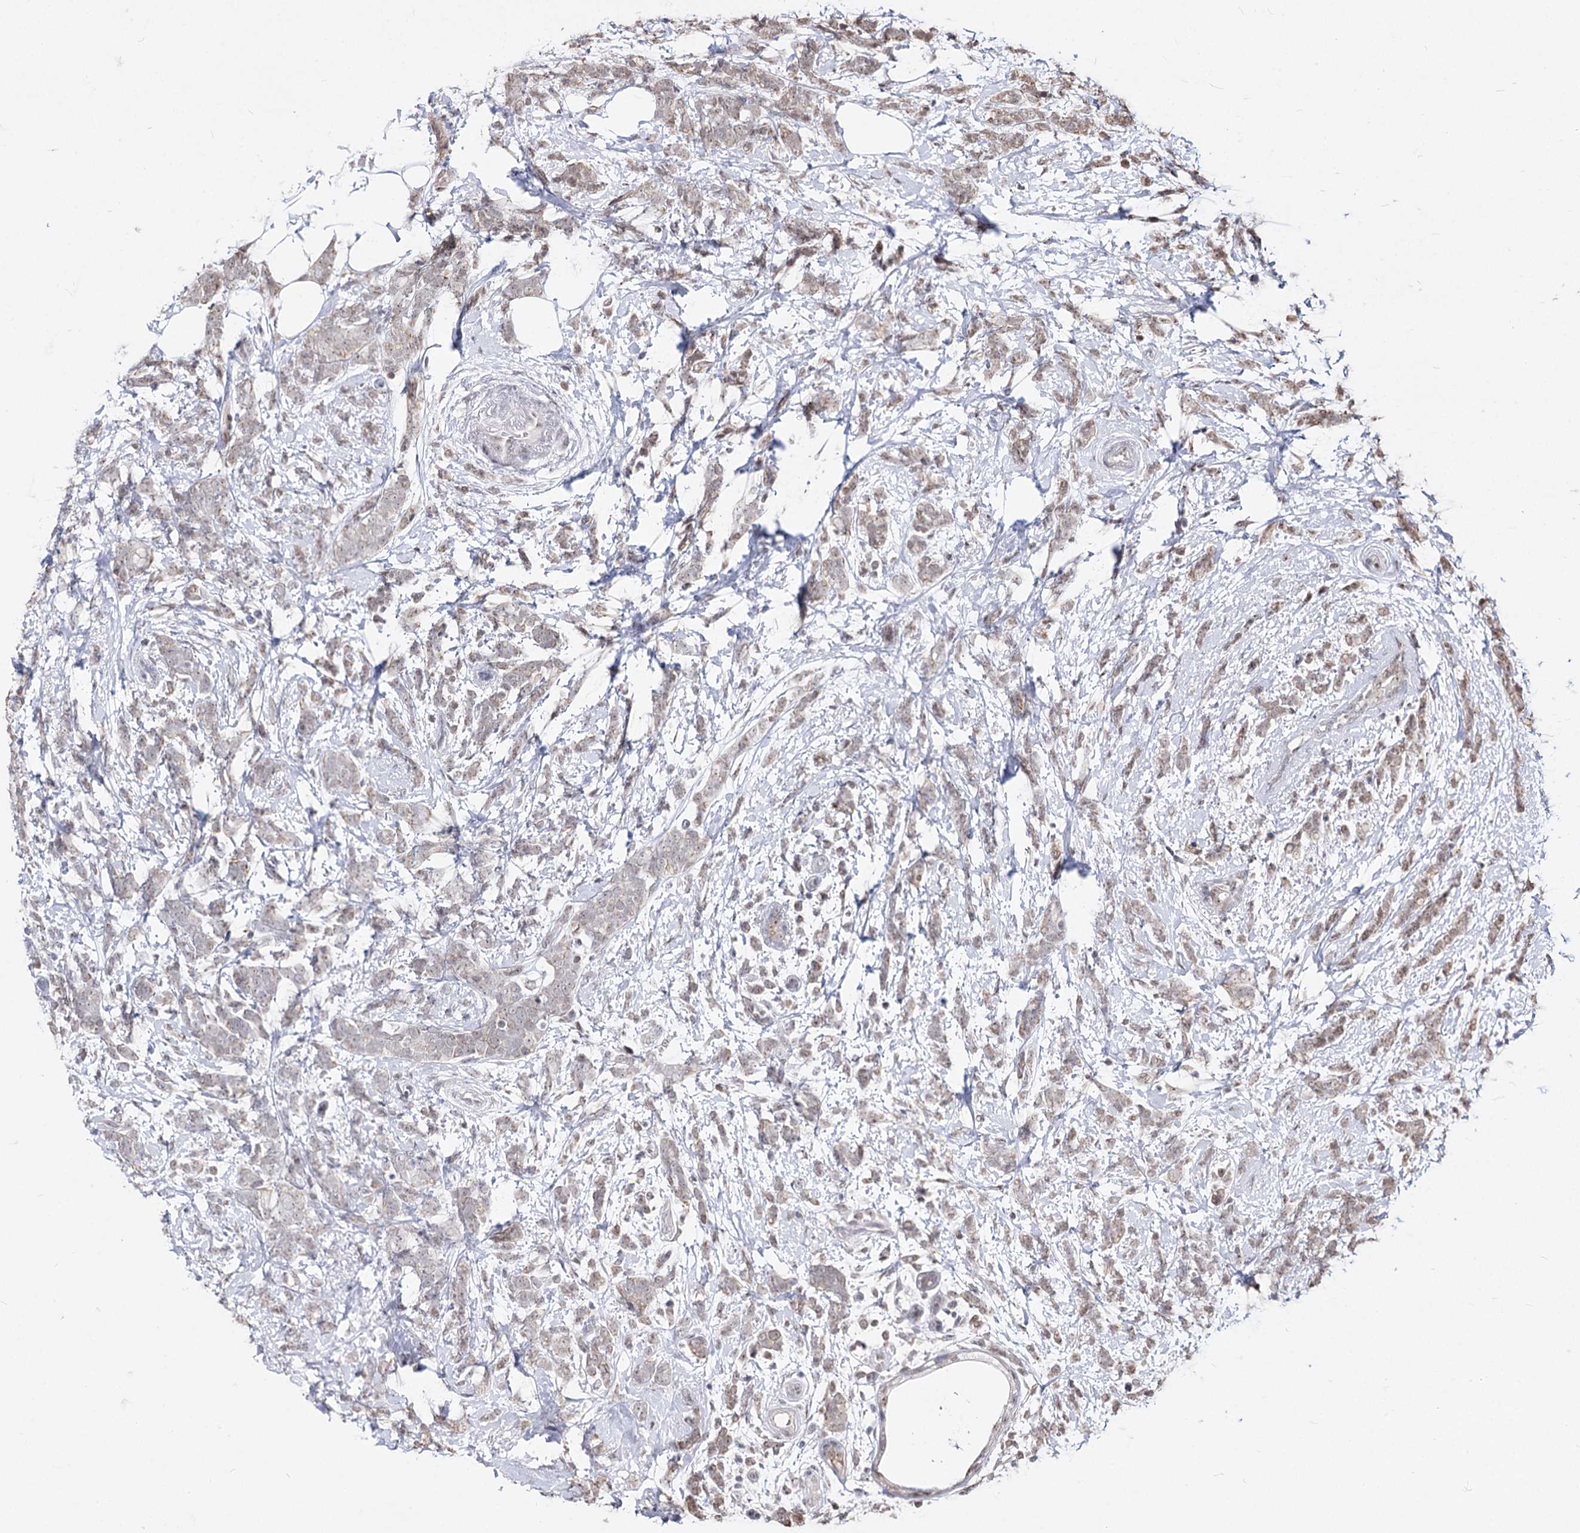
{"staining": {"intensity": "negative", "quantity": "none", "location": "none"}, "tissue": "breast cancer", "cell_type": "Tumor cells", "image_type": "cancer", "snomed": [{"axis": "morphology", "description": "Lobular carcinoma"}, {"axis": "topography", "description": "Breast"}], "caption": "This is an IHC histopathology image of breast cancer. There is no expression in tumor cells.", "gene": "STOX1", "patient": {"sex": "female", "age": 58}}